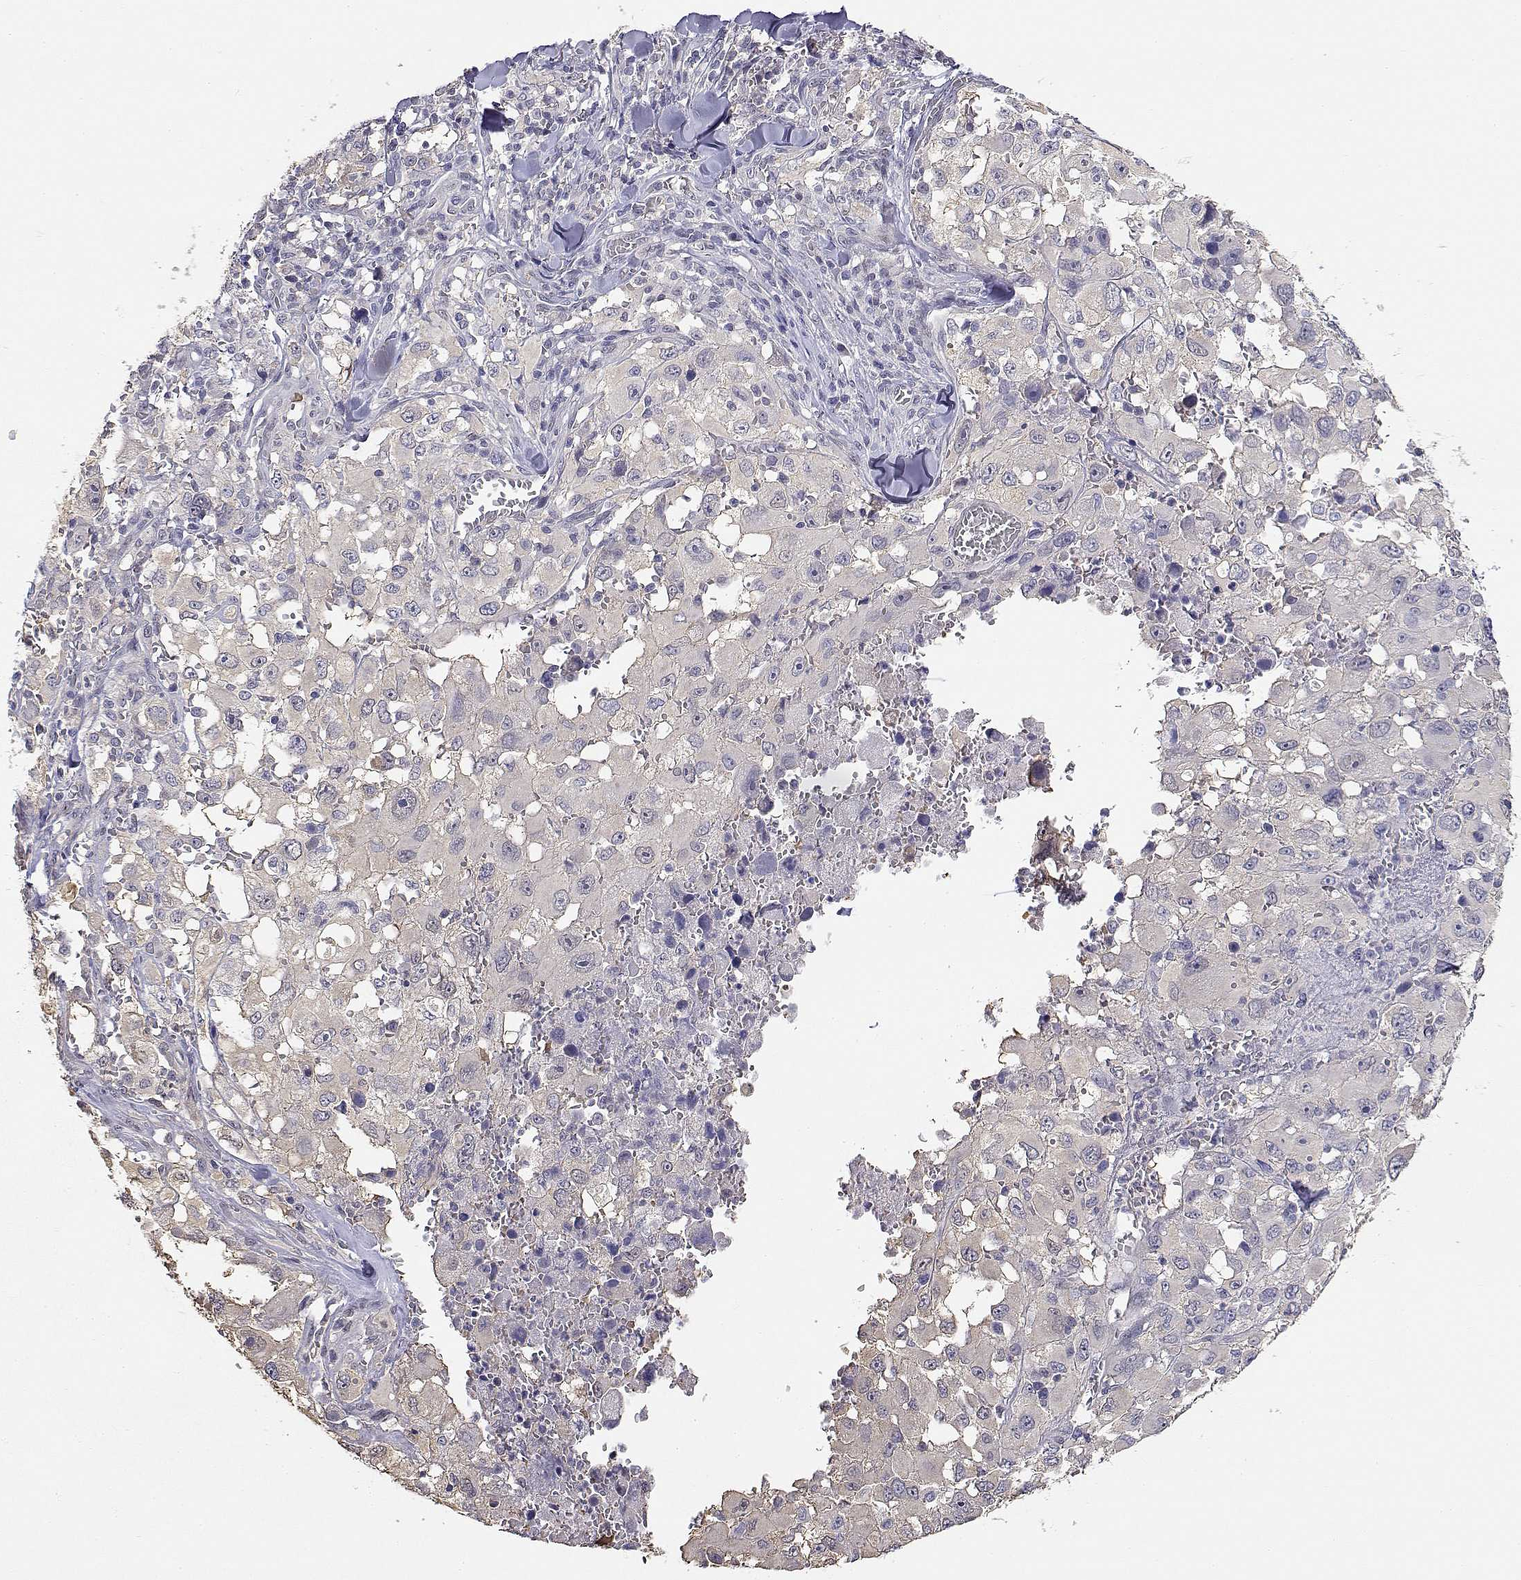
{"staining": {"intensity": "negative", "quantity": "none", "location": "none"}, "tissue": "melanoma", "cell_type": "Tumor cells", "image_type": "cancer", "snomed": [{"axis": "morphology", "description": "Malignant melanoma, Metastatic site"}, {"axis": "topography", "description": "Lymph node"}], "caption": "IHC of human malignant melanoma (metastatic site) shows no staining in tumor cells.", "gene": "ADA", "patient": {"sex": "male", "age": 50}}